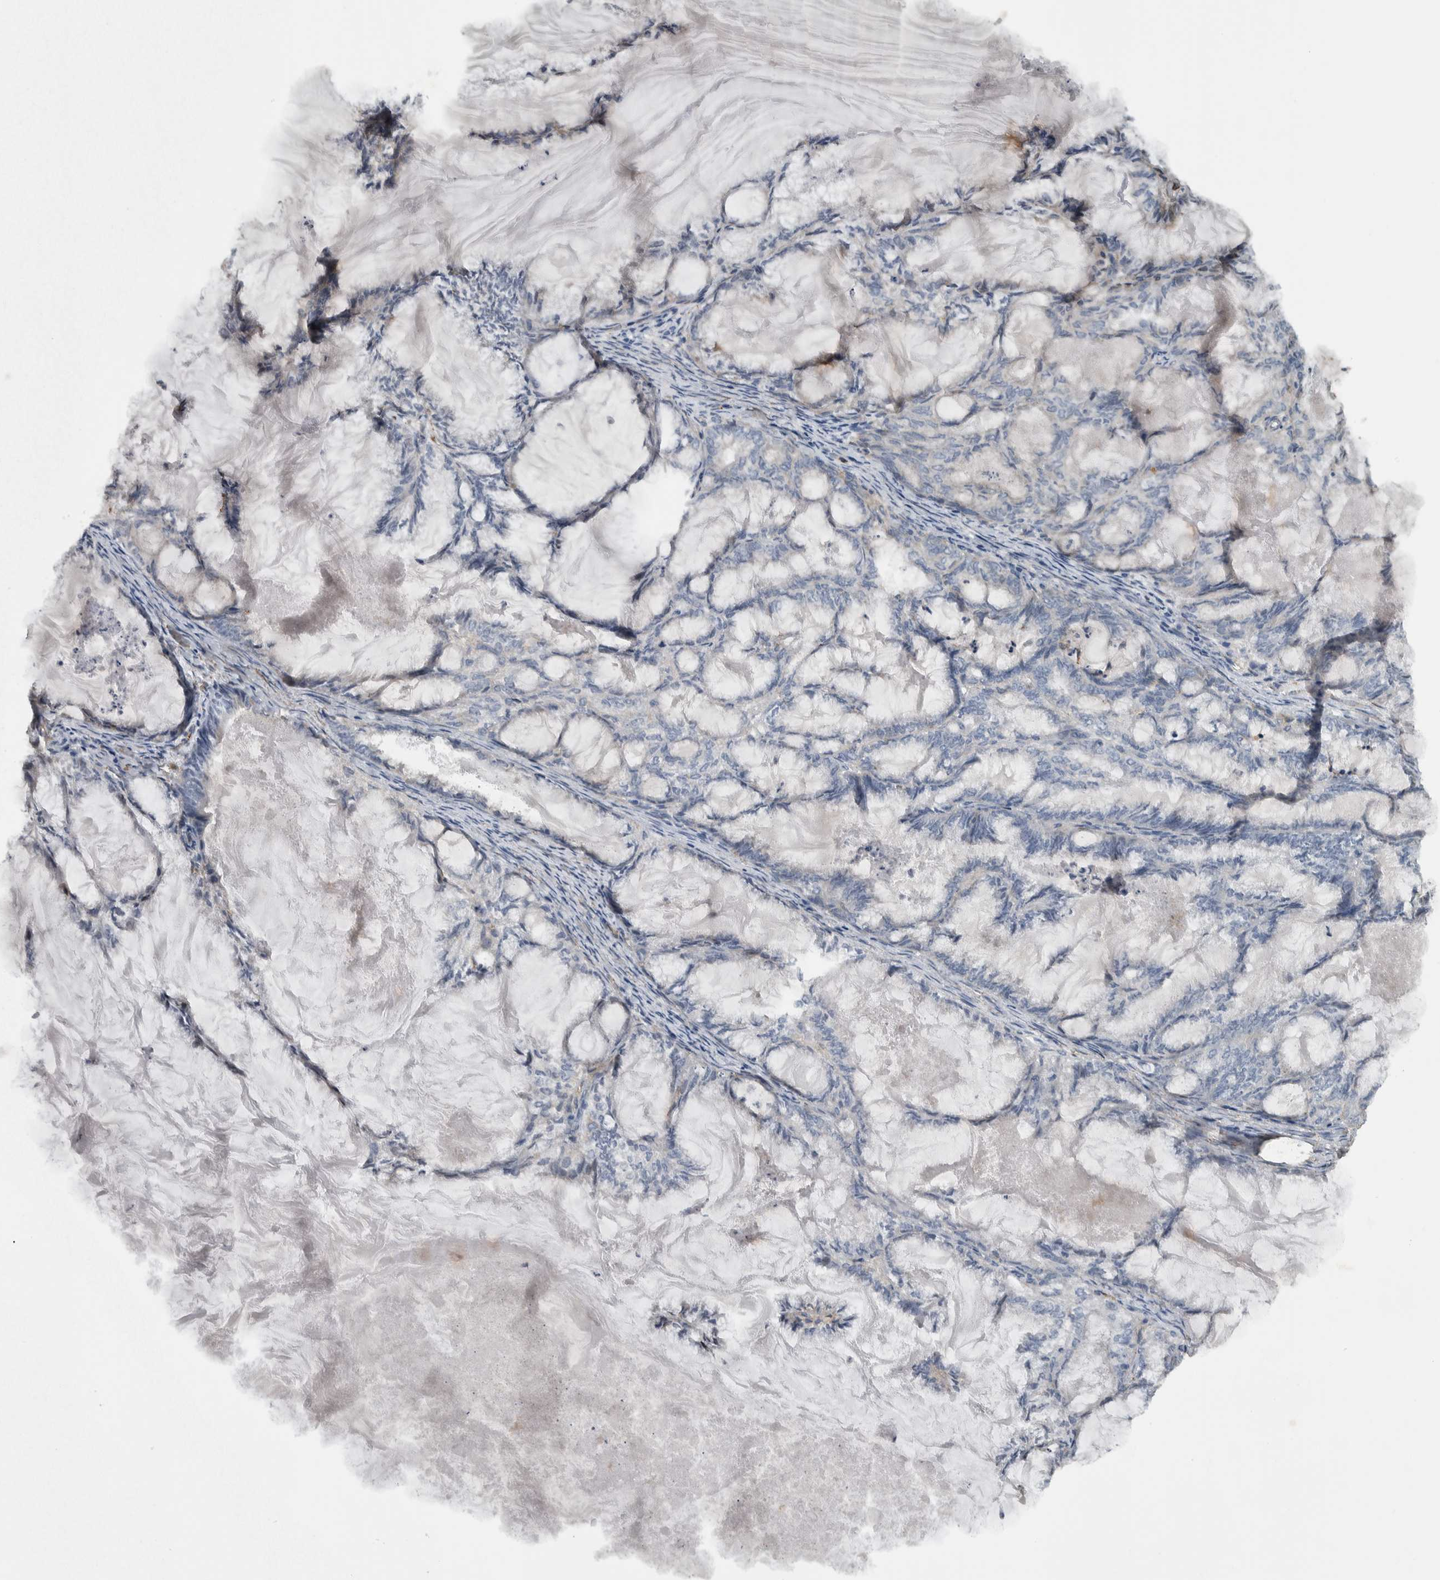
{"staining": {"intensity": "negative", "quantity": "none", "location": "none"}, "tissue": "endometrial cancer", "cell_type": "Tumor cells", "image_type": "cancer", "snomed": [{"axis": "morphology", "description": "Adenocarcinoma, NOS"}, {"axis": "topography", "description": "Endometrium"}], "caption": "Endometrial cancer (adenocarcinoma) stained for a protein using immunohistochemistry (IHC) shows no positivity tumor cells.", "gene": "NT5C2", "patient": {"sex": "female", "age": 86}}